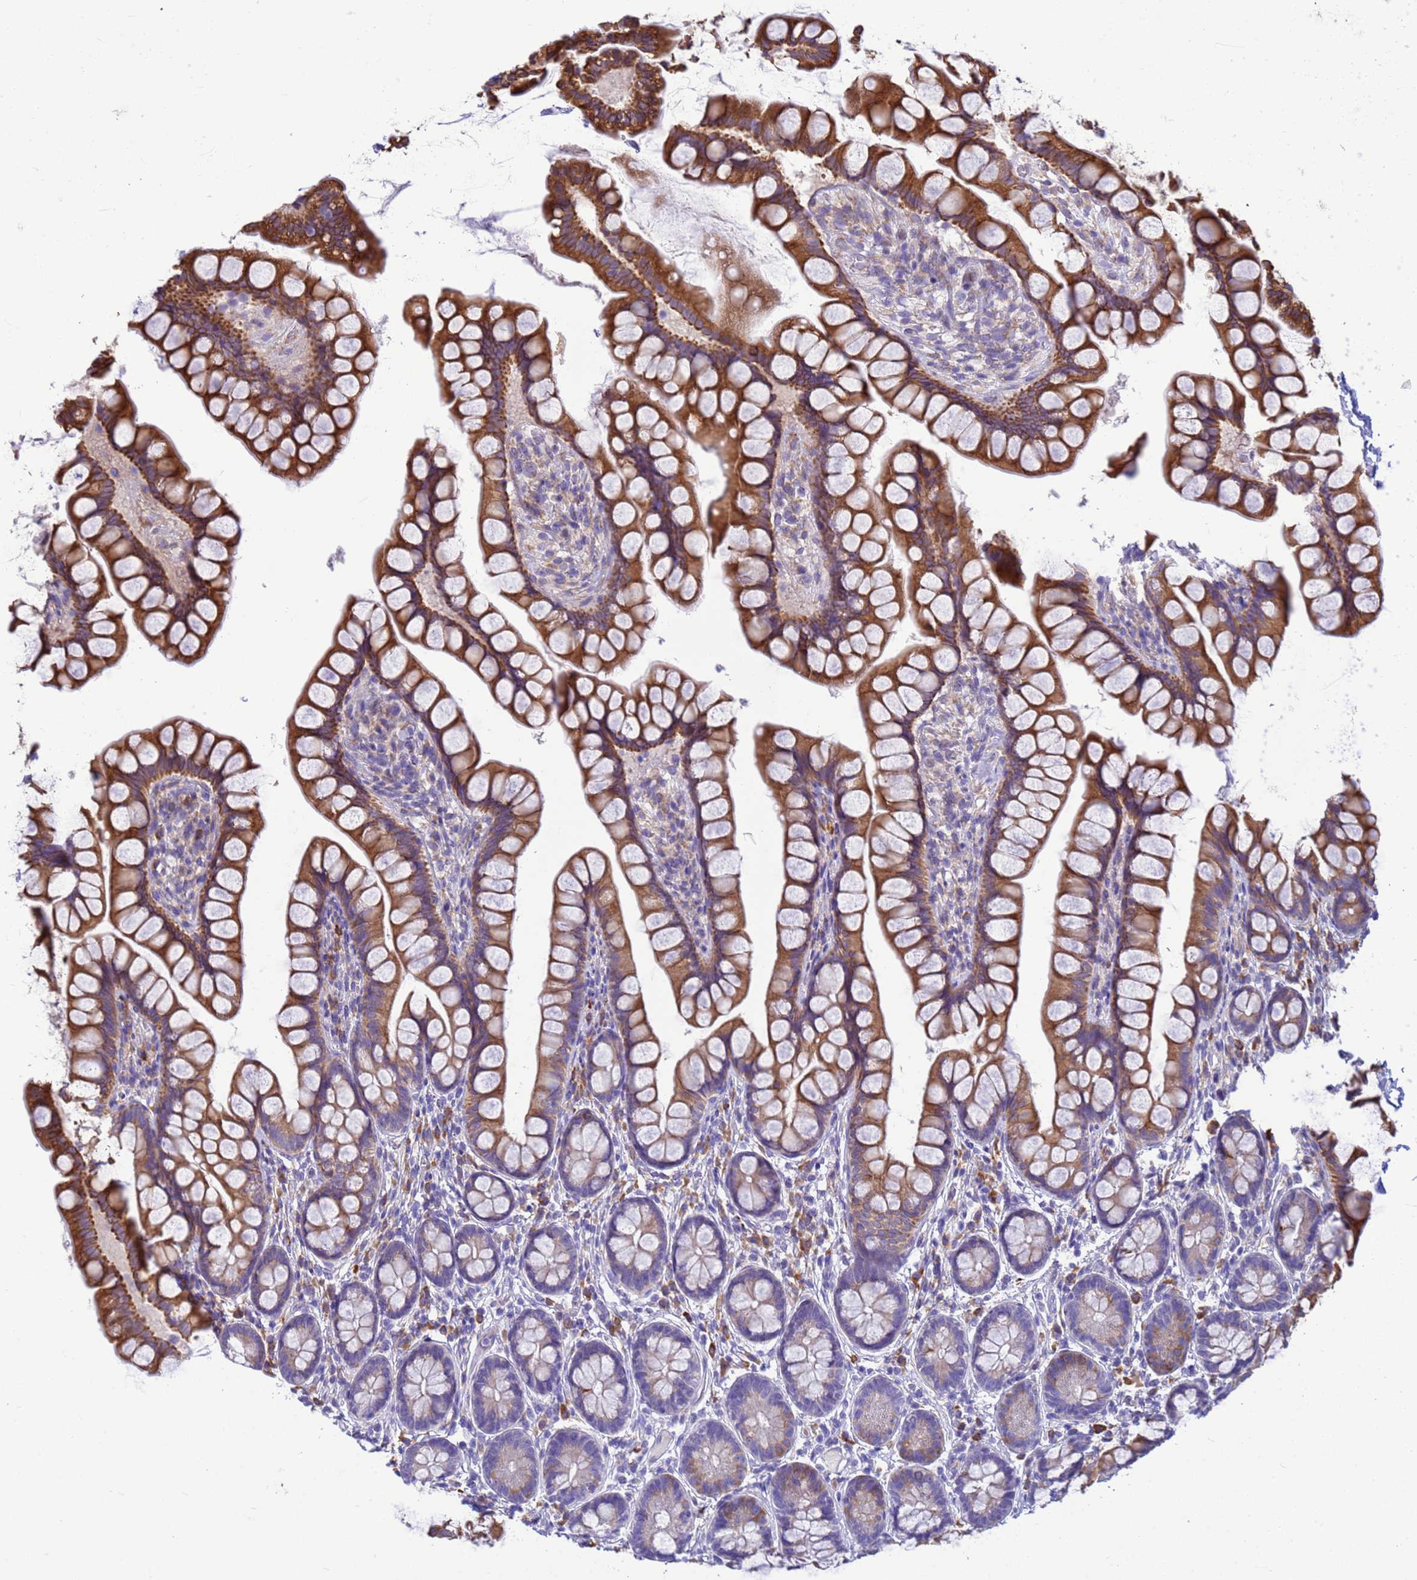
{"staining": {"intensity": "strong", "quantity": ">75%", "location": "cytoplasmic/membranous"}, "tissue": "small intestine", "cell_type": "Glandular cells", "image_type": "normal", "snomed": [{"axis": "morphology", "description": "Normal tissue, NOS"}, {"axis": "topography", "description": "Small intestine"}], "caption": "Protein staining of unremarkable small intestine reveals strong cytoplasmic/membranous positivity in about >75% of glandular cells.", "gene": "THAP5", "patient": {"sex": "male", "age": 70}}